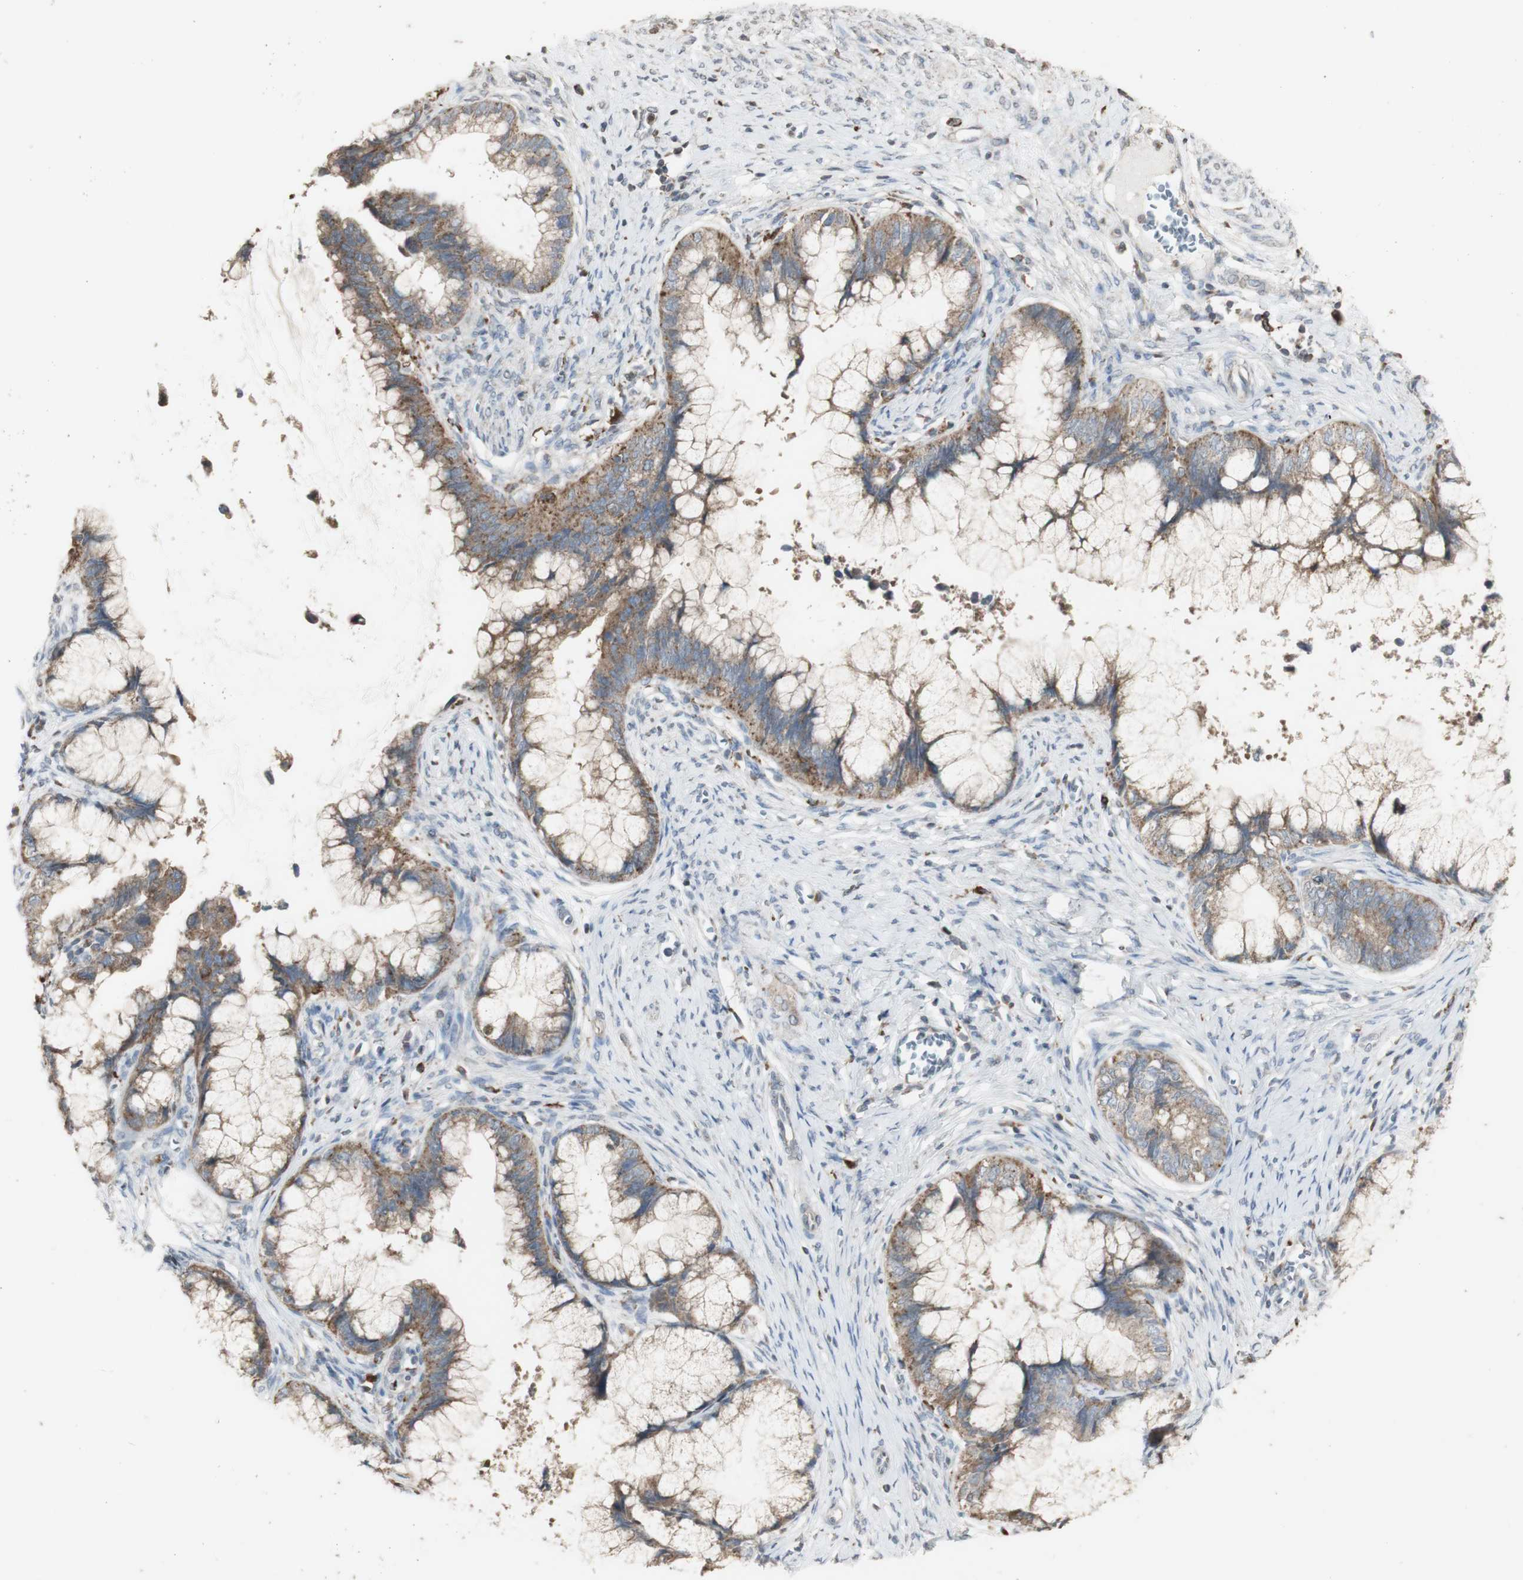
{"staining": {"intensity": "moderate", "quantity": ">75%", "location": "cytoplasmic/membranous"}, "tissue": "cervical cancer", "cell_type": "Tumor cells", "image_type": "cancer", "snomed": [{"axis": "morphology", "description": "Adenocarcinoma, NOS"}, {"axis": "topography", "description": "Cervix"}], "caption": "A brown stain labels moderate cytoplasmic/membranous positivity of a protein in cervical cancer tumor cells.", "gene": "ATP6V1E1", "patient": {"sex": "female", "age": 44}}